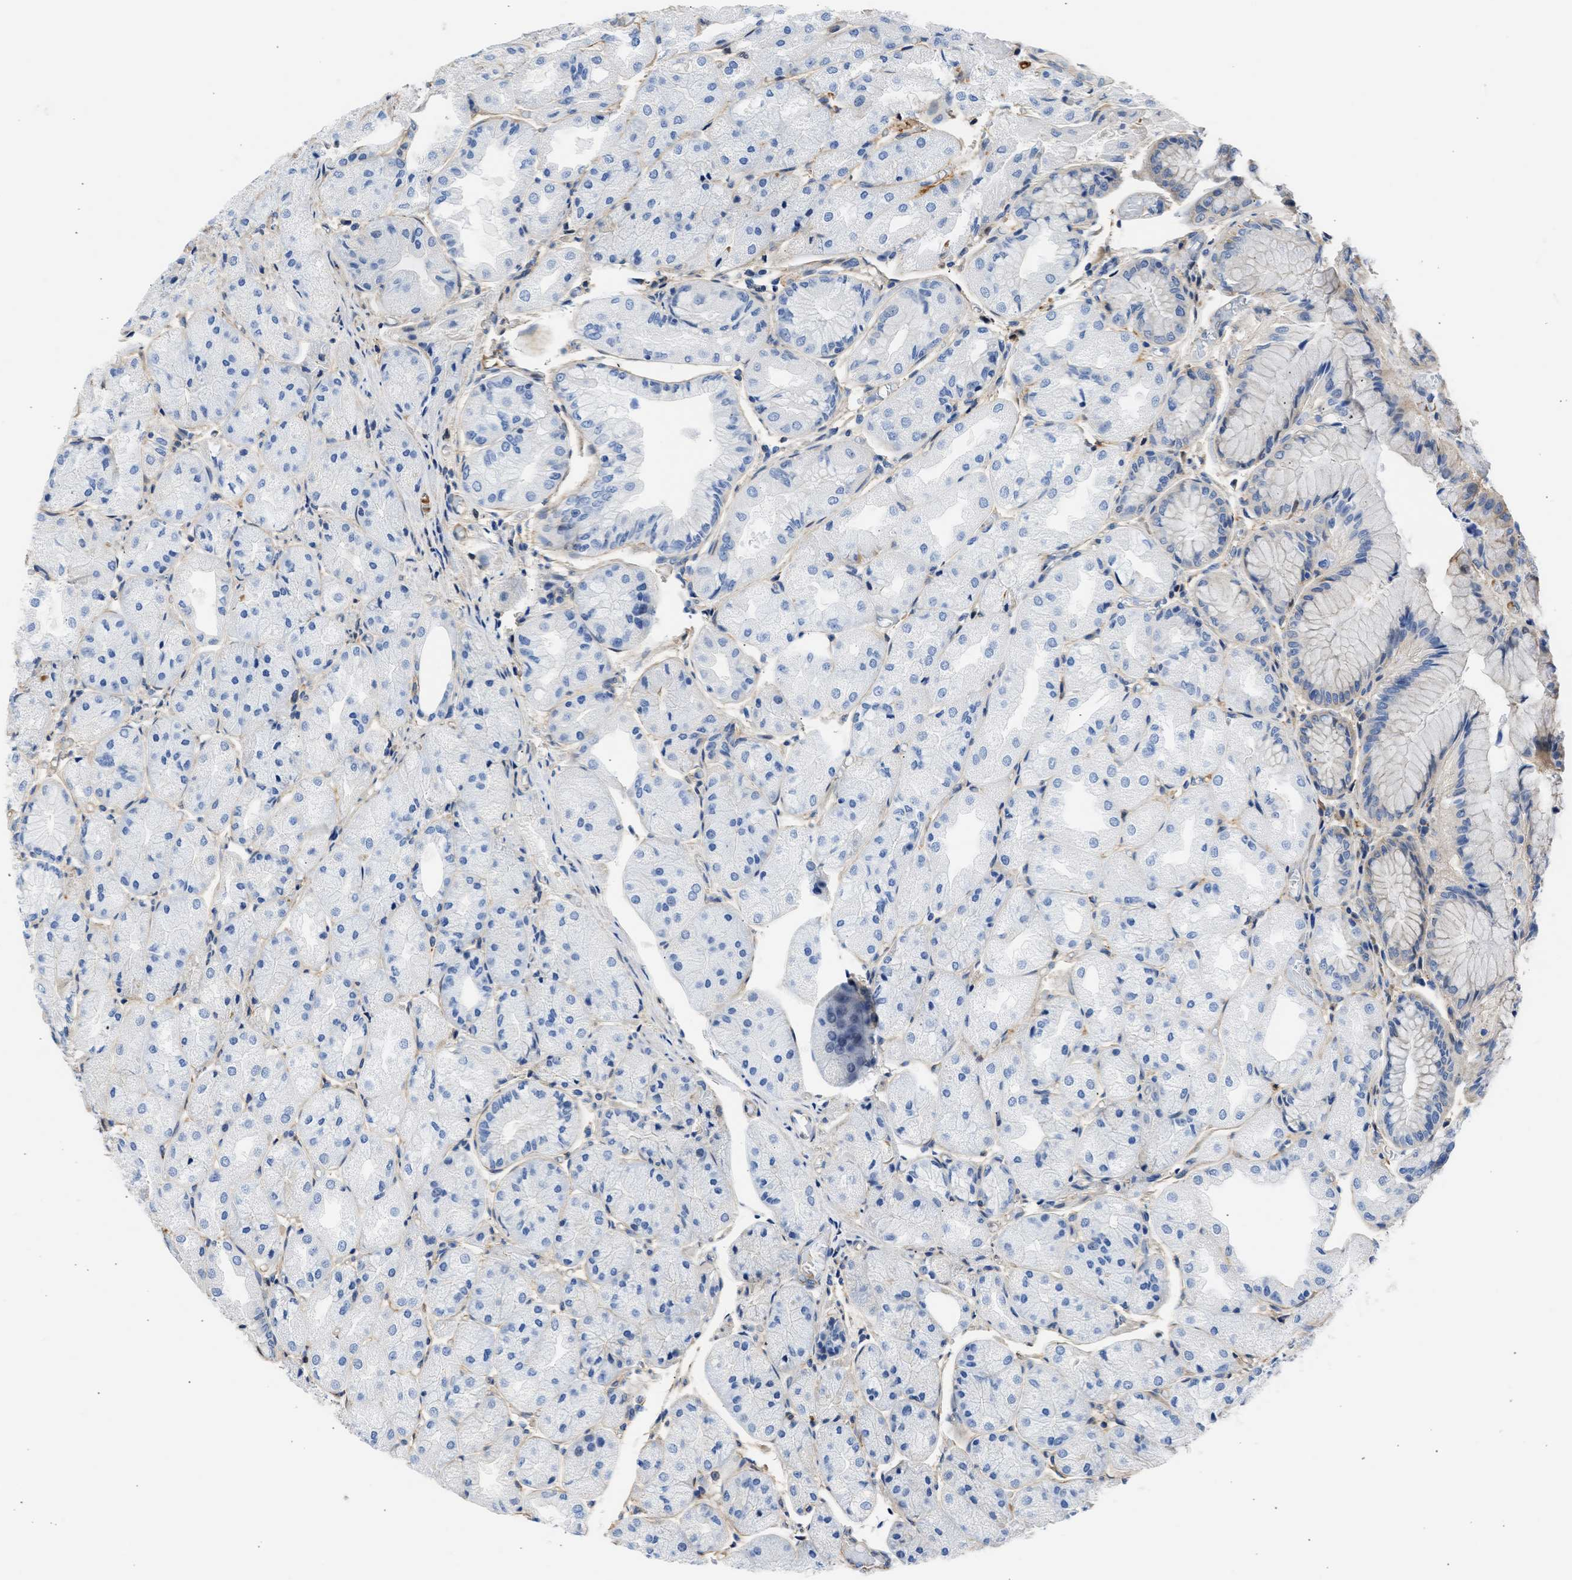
{"staining": {"intensity": "moderate", "quantity": "<25%", "location": "cytoplasmic/membranous"}, "tissue": "stomach", "cell_type": "Glandular cells", "image_type": "normal", "snomed": [{"axis": "morphology", "description": "Normal tissue, NOS"}, {"axis": "topography", "description": "Stomach, upper"}], "caption": "DAB immunohistochemical staining of benign human stomach shows moderate cytoplasmic/membranous protein expression in approximately <25% of glandular cells. Immunohistochemistry (ihc) stains the protein in brown and the nuclei are stained blue.", "gene": "MAS1L", "patient": {"sex": "male", "age": 72}}